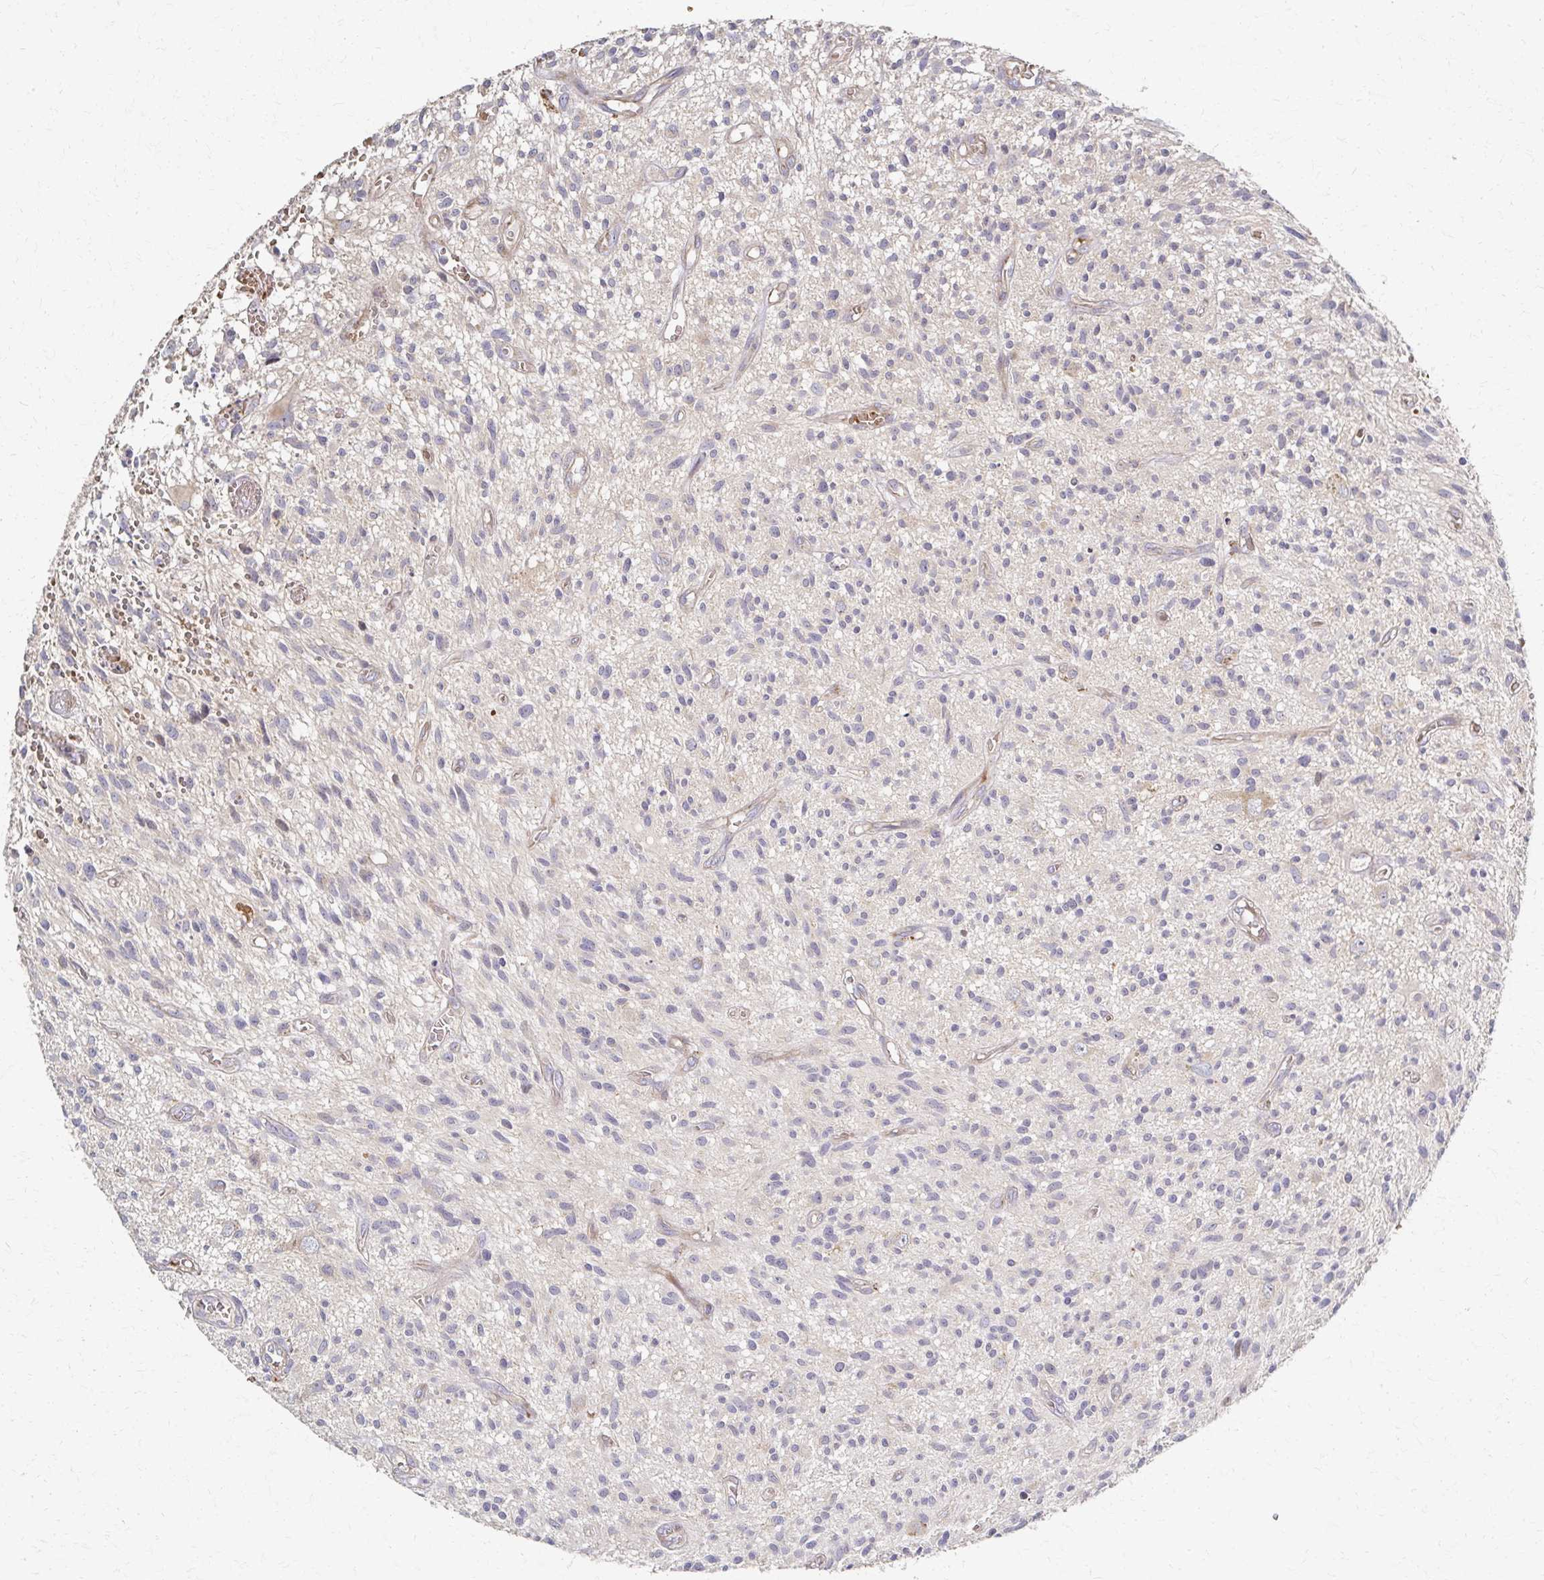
{"staining": {"intensity": "negative", "quantity": "none", "location": "none"}, "tissue": "glioma", "cell_type": "Tumor cells", "image_type": "cancer", "snomed": [{"axis": "morphology", "description": "Glioma, malignant, High grade"}, {"axis": "topography", "description": "Brain"}], "caption": "The histopathology image displays no significant staining in tumor cells of glioma.", "gene": "SKA2", "patient": {"sex": "male", "age": 75}}